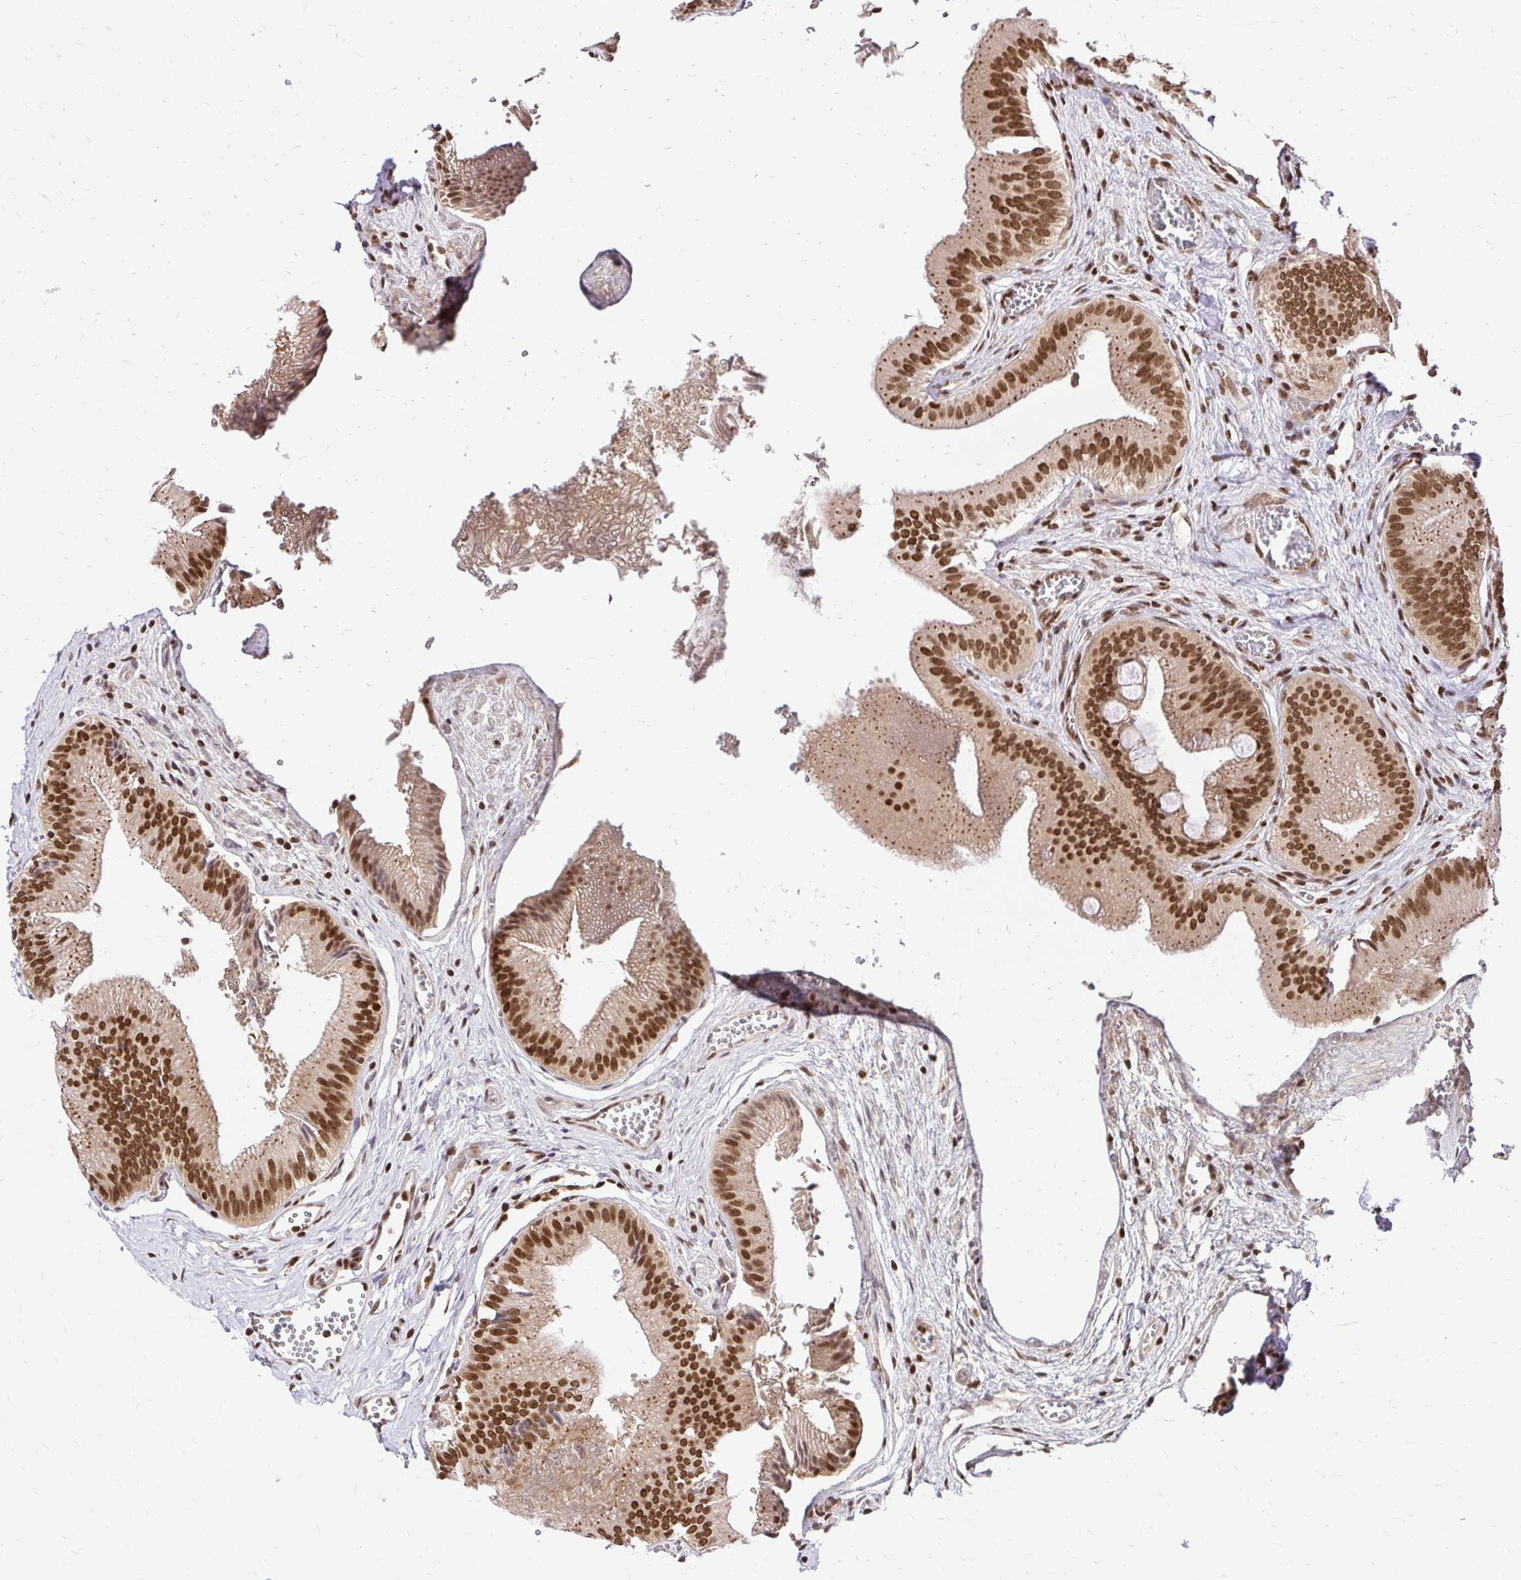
{"staining": {"intensity": "strong", "quantity": ">75%", "location": "nuclear"}, "tissue": "gallbladder", "cell_type": "Glandular cells", "image_type": "normal", "snomed": [{"axis": "morphology", "description": "Normal tissue, NOS"}, {"axis": "topography", "description": "Gallbladder"}], "caption": "This histopathology image demonstrates immunohistochemistry (IHC) staining of normal human gallbladder, with high strong nuclear staining in about >75% of glandular cells.", "gene": "GLYR1", "patient": {"sex": "male", "age": 17}}